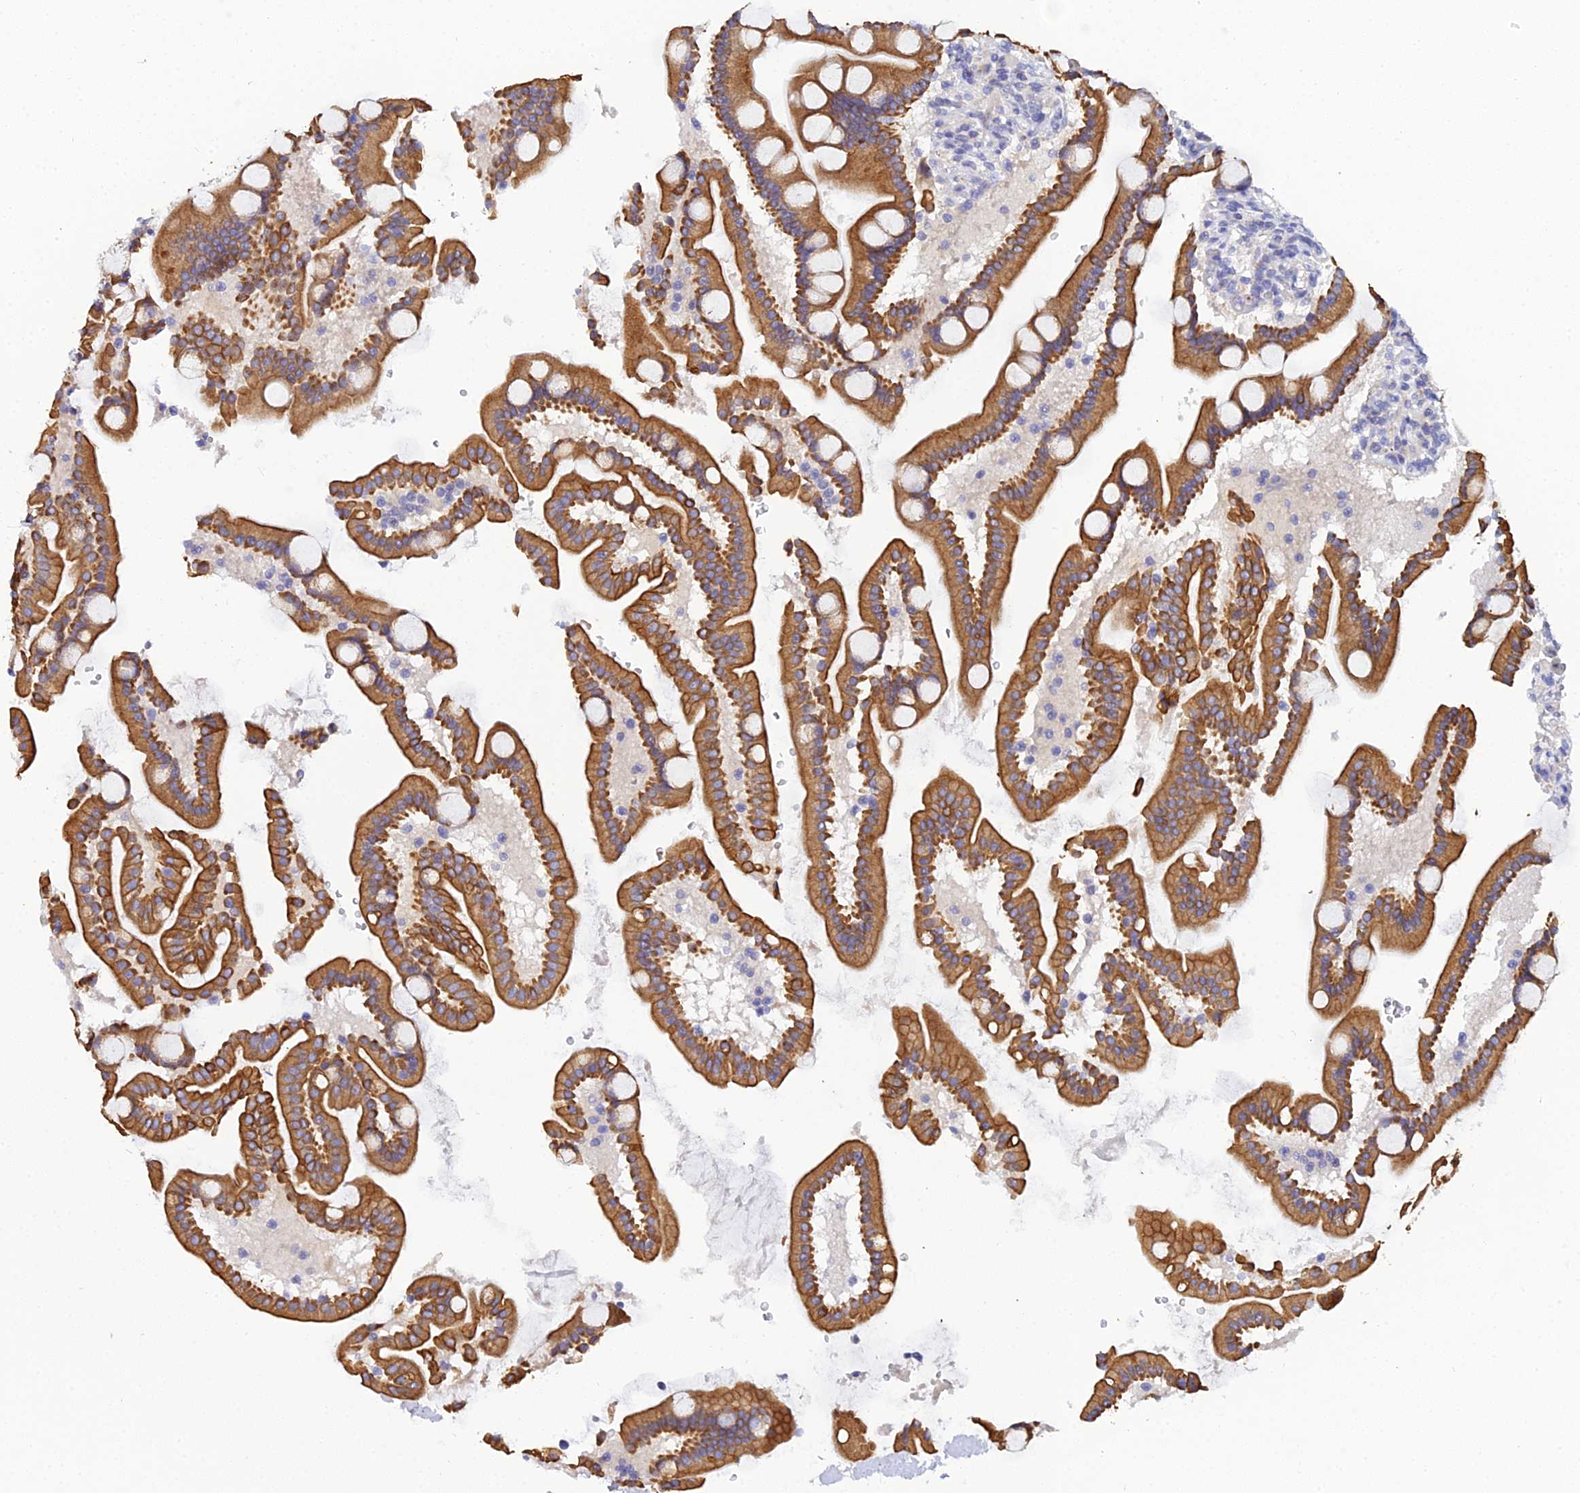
{"staining": {"intensity": "strong", "quantity": ">75%", "location": "cytoplasmic/membranous"}, "tissue": "duodenum", "cell_type": "Glandular cells", "image_type": "normal", "snomed": [{"axis": "morphology", "description": "Normal tissue, NOS"}, {"axis": "topography", "description": "Duodenum"}], "caption": "The image displays staining of normal duodenum, revealing strong cytoplasmic/membranous protein staining (brown color) within glandular cells. Ihc stains the protein in brown and the nuclei are stained blue.", "gene": "ZXDA", "patient": {"sex": "male", "age": 55}}